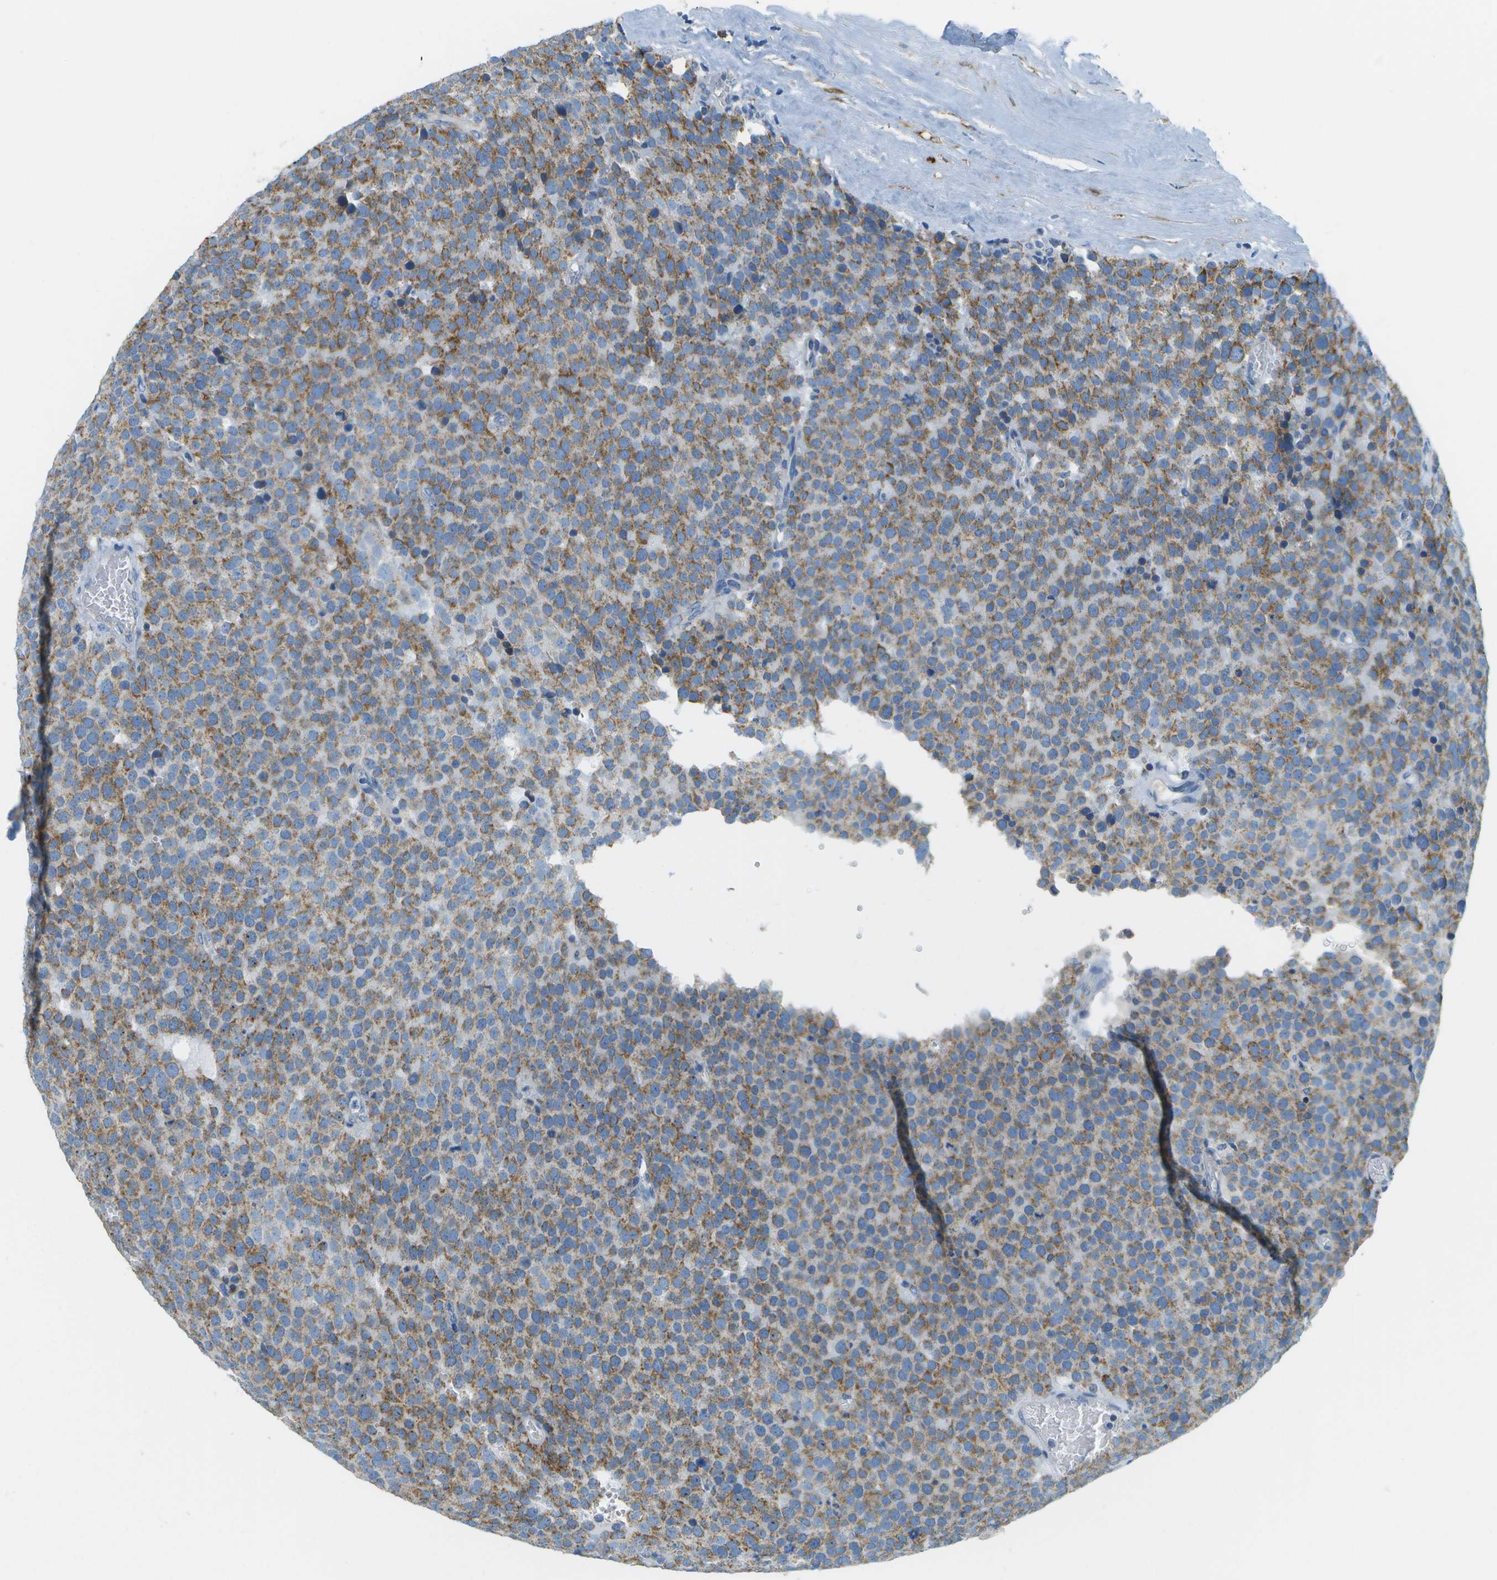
{"staining": {"intensity": "moderate", "quantity": ">75%", "location": "cytoplasmic/membranous"}, "tissue": "testis cancer", "cell_type": "Tumor cells", "image_type": "cancer", "snomed": [{"axis": "morphology", "description": "Normal tissue, NOS"}, {"axis": "morphology", "description": "Seminoma, NOS"}, {"axis": "topography", "description": "Testis"}], "caption": "Immunohistochemical staining of testis seminoma displays medium levels of moderate cytoplasmic/membranous staining in approximately >75% of tumor cells.", "gene": "PTGIS", "patient": {"sex": "male", "age": 71}}